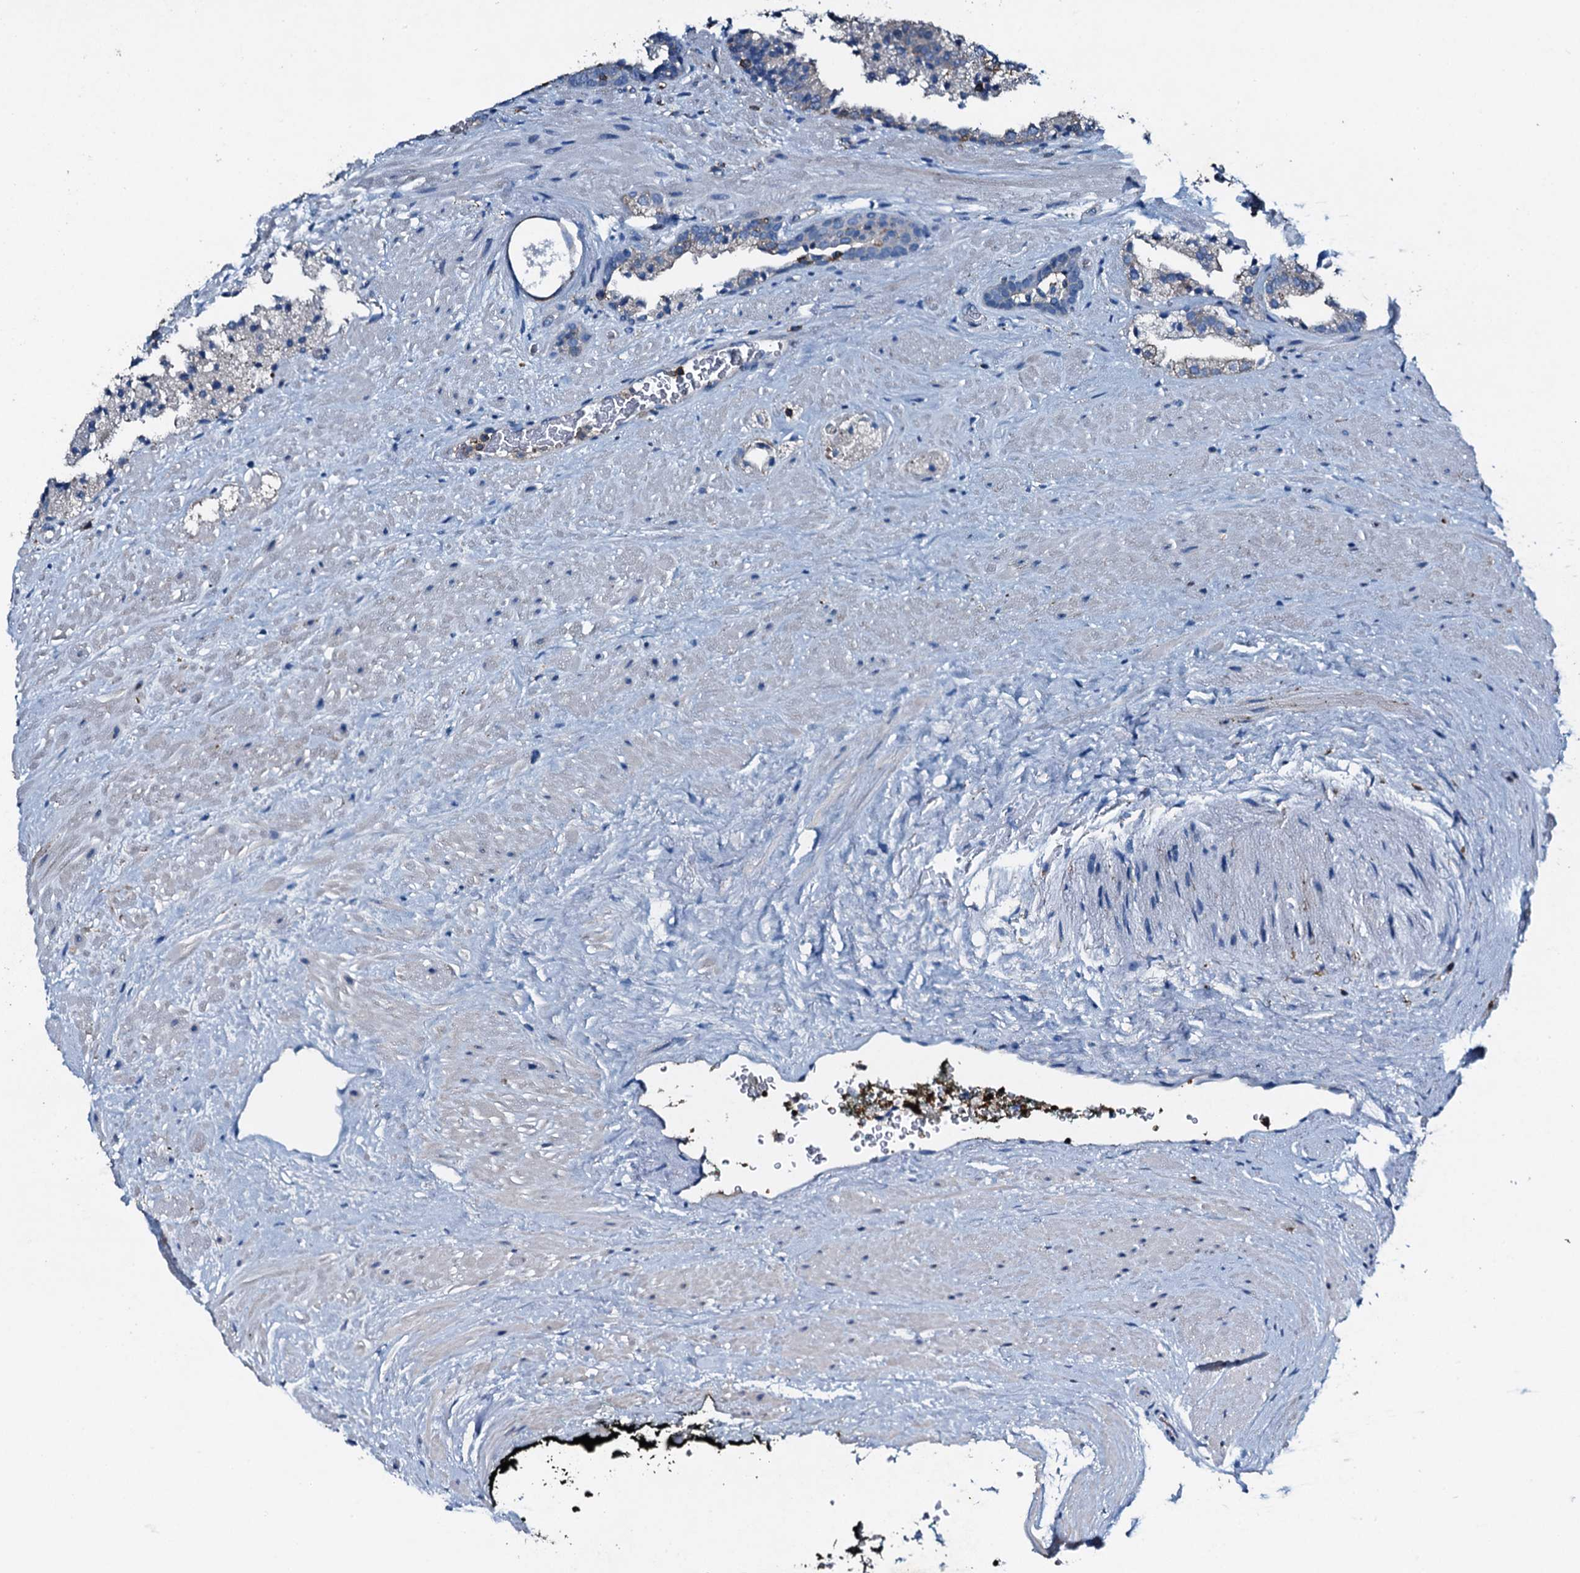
{"staining": {"intensity": "weak", "quantity": "<25%", "location": "cytoplasmic/membranous"}, "tissue": "prostate cancer", "cell_type": "Tumor cells", "image_type": "cancer", "snomed": [{"axis": "morphology", "description": "Adenocarcinoma, High grade"}, {"axis": "topography", "description": "Prostate"}], "caption": "There is no significant positivity in tumor cells of prostate high-grade adenocarcinoma.", "gene": "MS4A4E", "patient": {"sex": "male", "age": 71}}